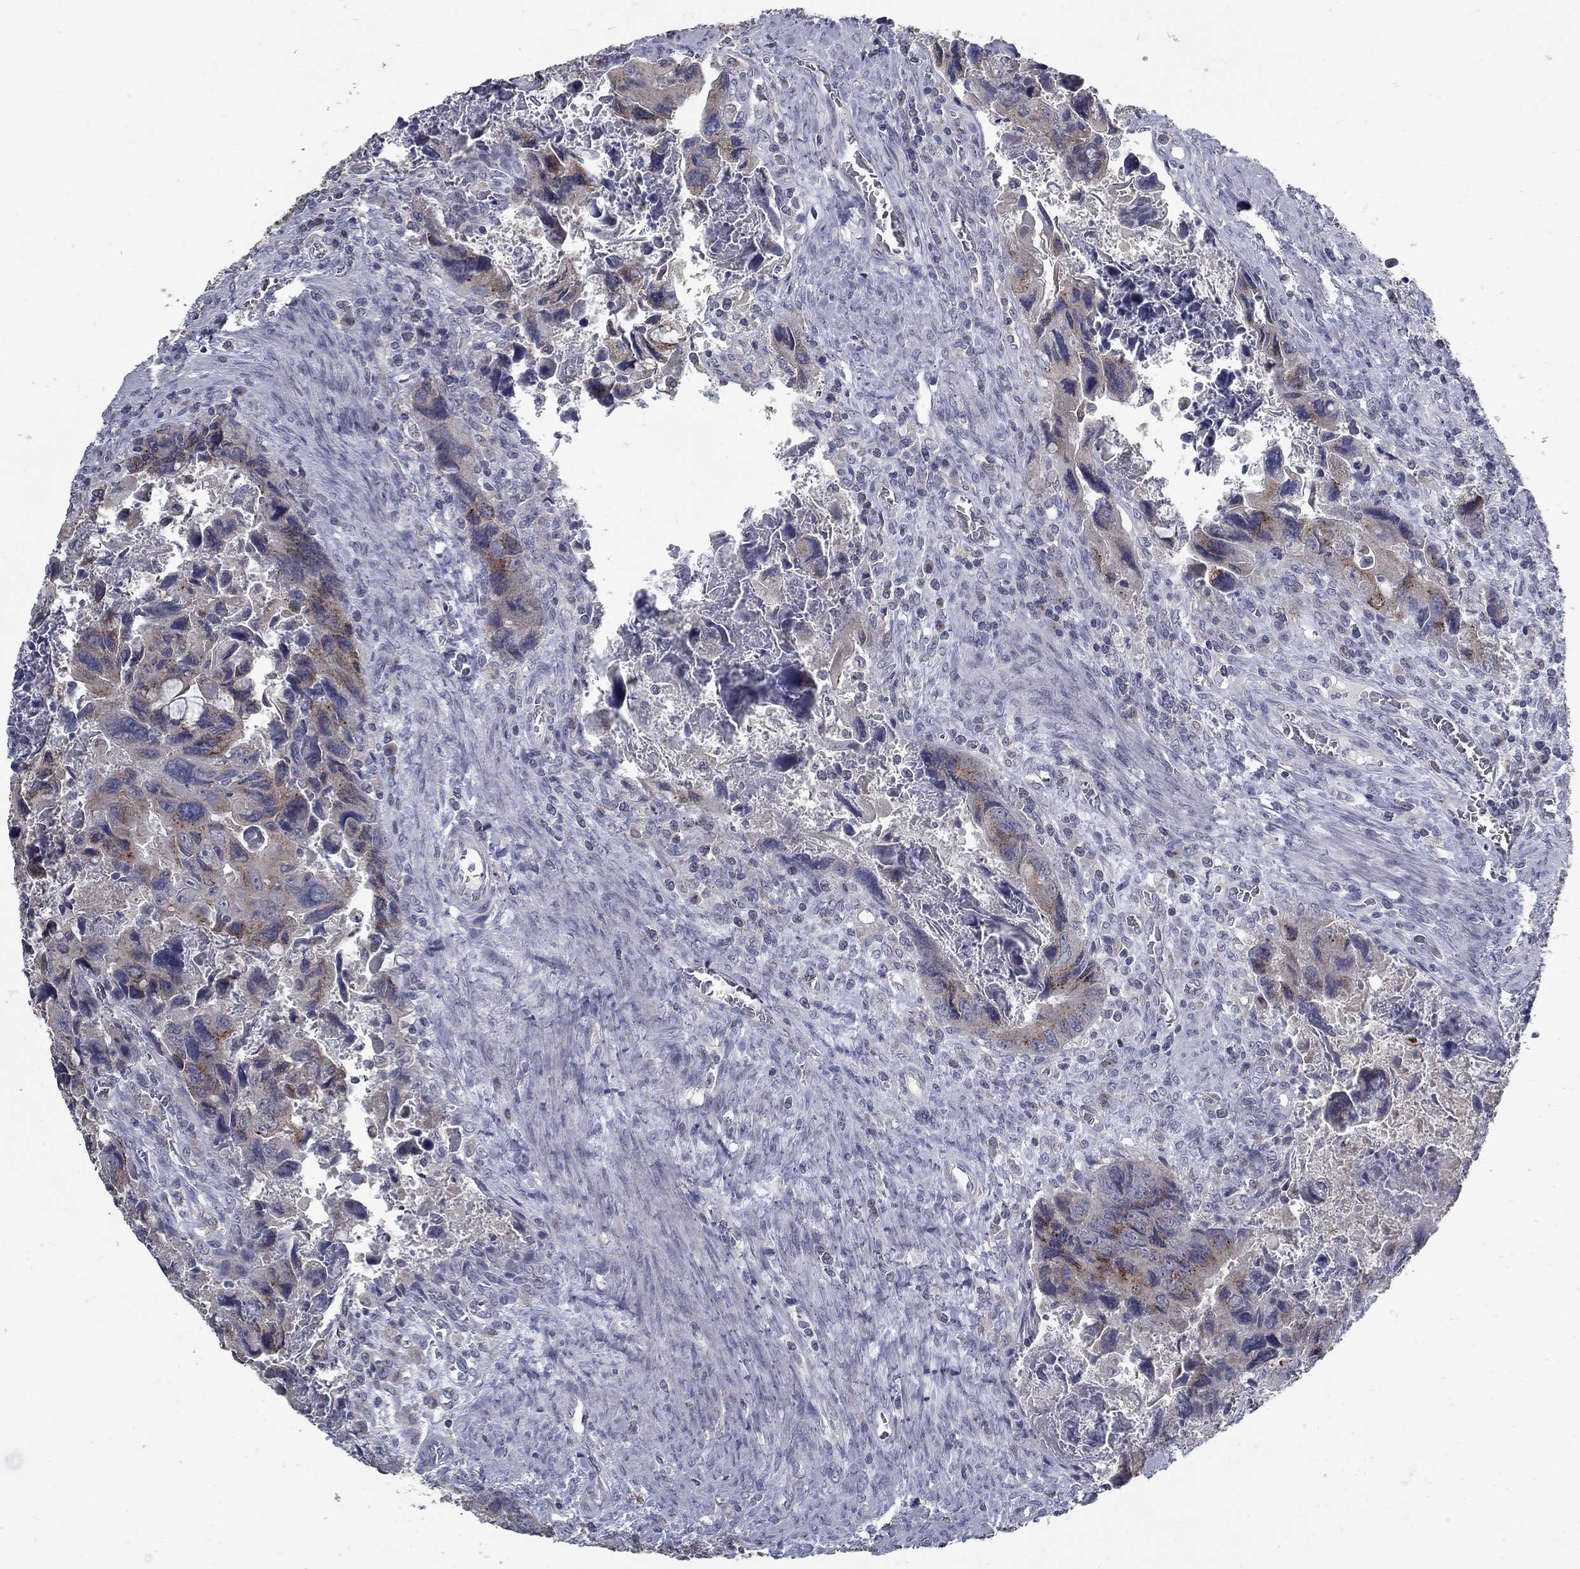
{"staining": {"intensity": "strong", "quantity": "<25%", "location": "cytoplasmic/membranous"}, "tissue": "colorectal cancer", "cell_type": "Tumor cells", "image_type": "cancer", "snomed": [{"axis": "morphology", "description": "Adenocarcinoma, NOS"}, {"axis": "topography", "description": "Rectum"}], "caption": "Brown immunohistochemical staining in colorectal cancer exhibits strong cytoplasmic/membranous expression in approximately <25% of tumor cells.", "gene": "KIAA0319L", "patient": {"sex": "male", "age": 62}}